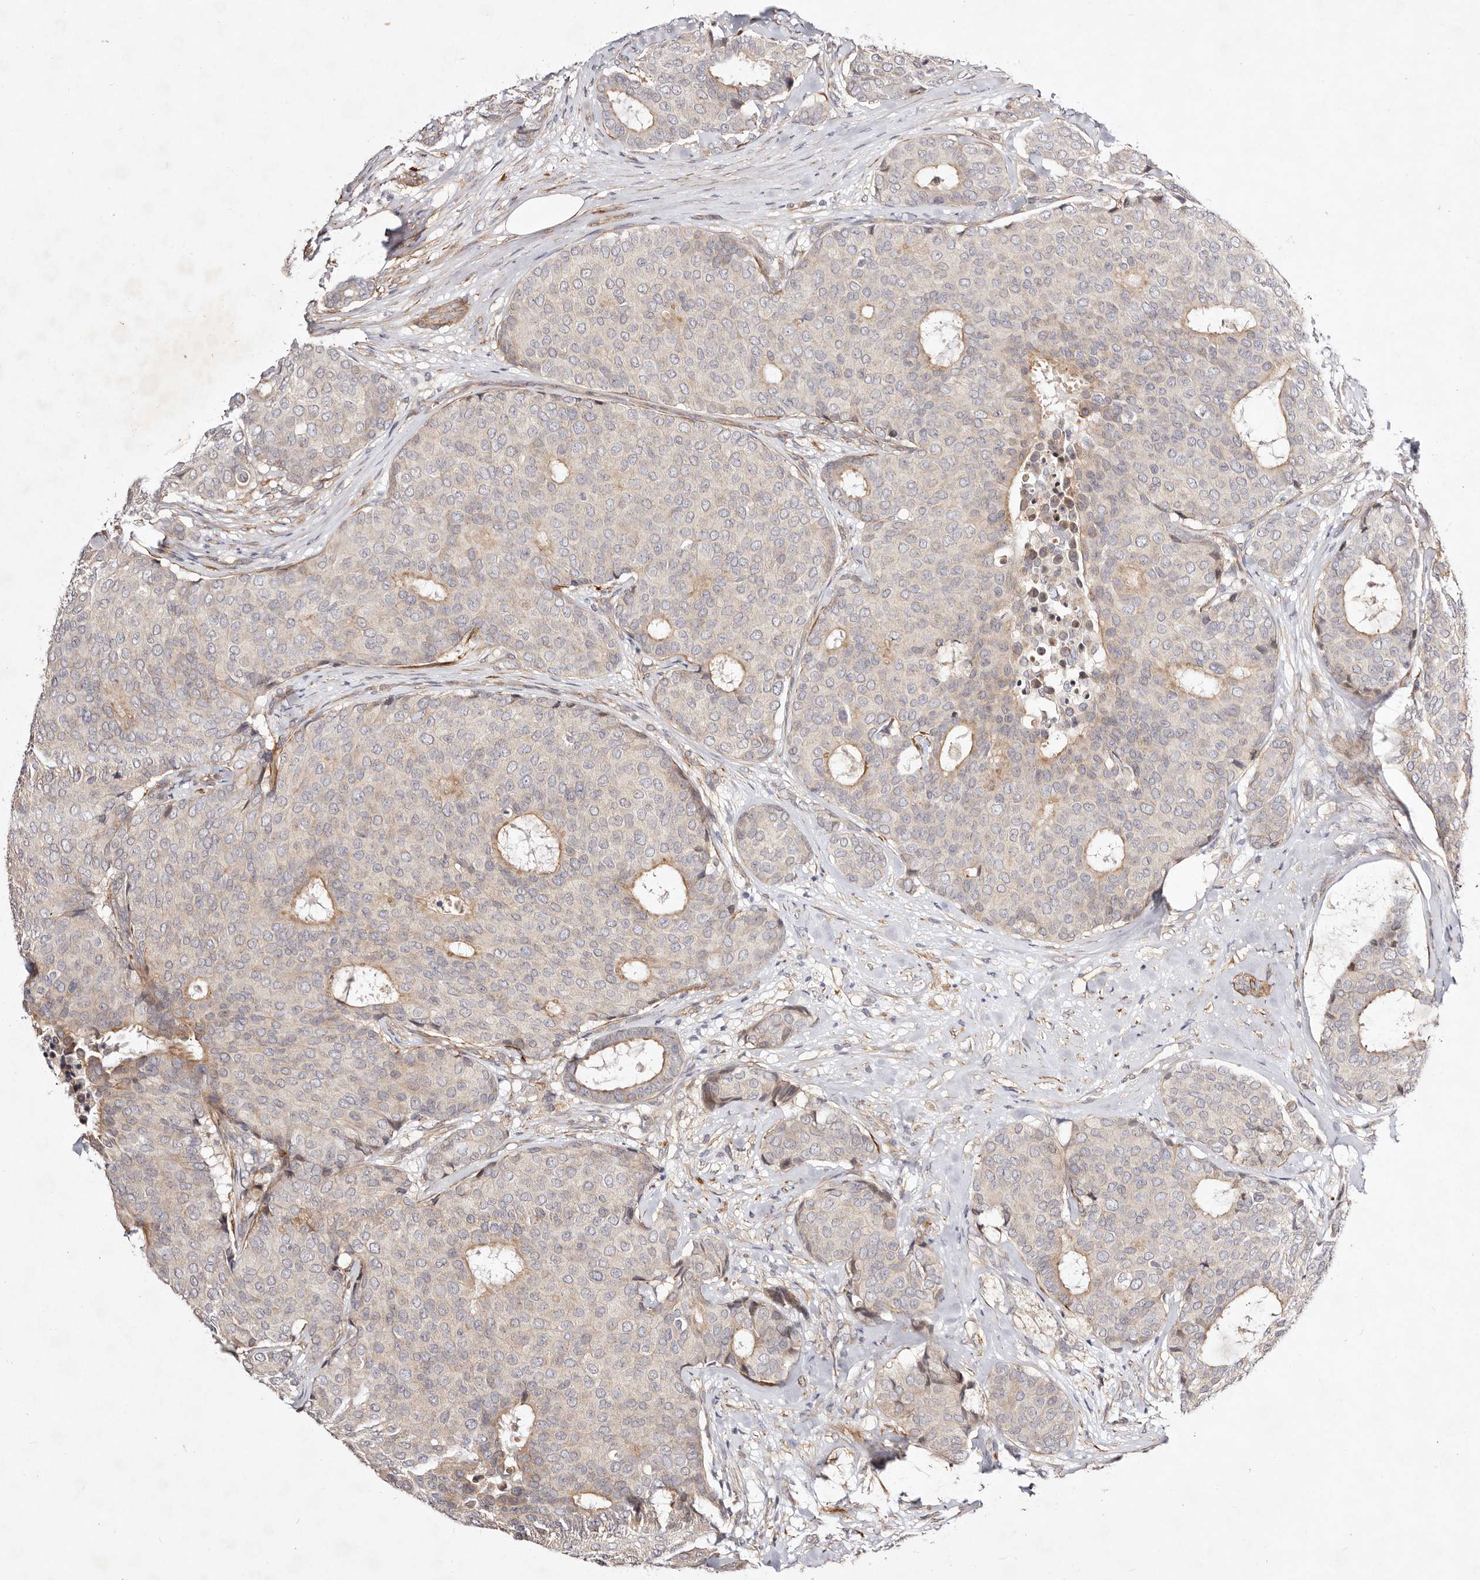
{"staining": {"intensity": "weak", "quantity": "25%-75%", "location": "cytoplasmic/membranous"}, "tissue": "breast cancer", "cell_type": "Tumor cells", "image_type": "cancer", "snomed": [{"axis": "morphology", "description": "Duct carcinoma"}, {"axis": "topography", "description": "Breast"}], "caption": "High-magnification brightfield microscopy of breast cancer (intraductal carcinoma) stained with DAB (3,3'-diaminobenzidine) (brown) and counterstained with hematoxylin (blue). tumor cells exhibit weak cytoplasmic/membranous positivity is identified in about25%-75% of cells.", "gene": "MTMR11", "patient": {"sex": "female", "age": 75}}